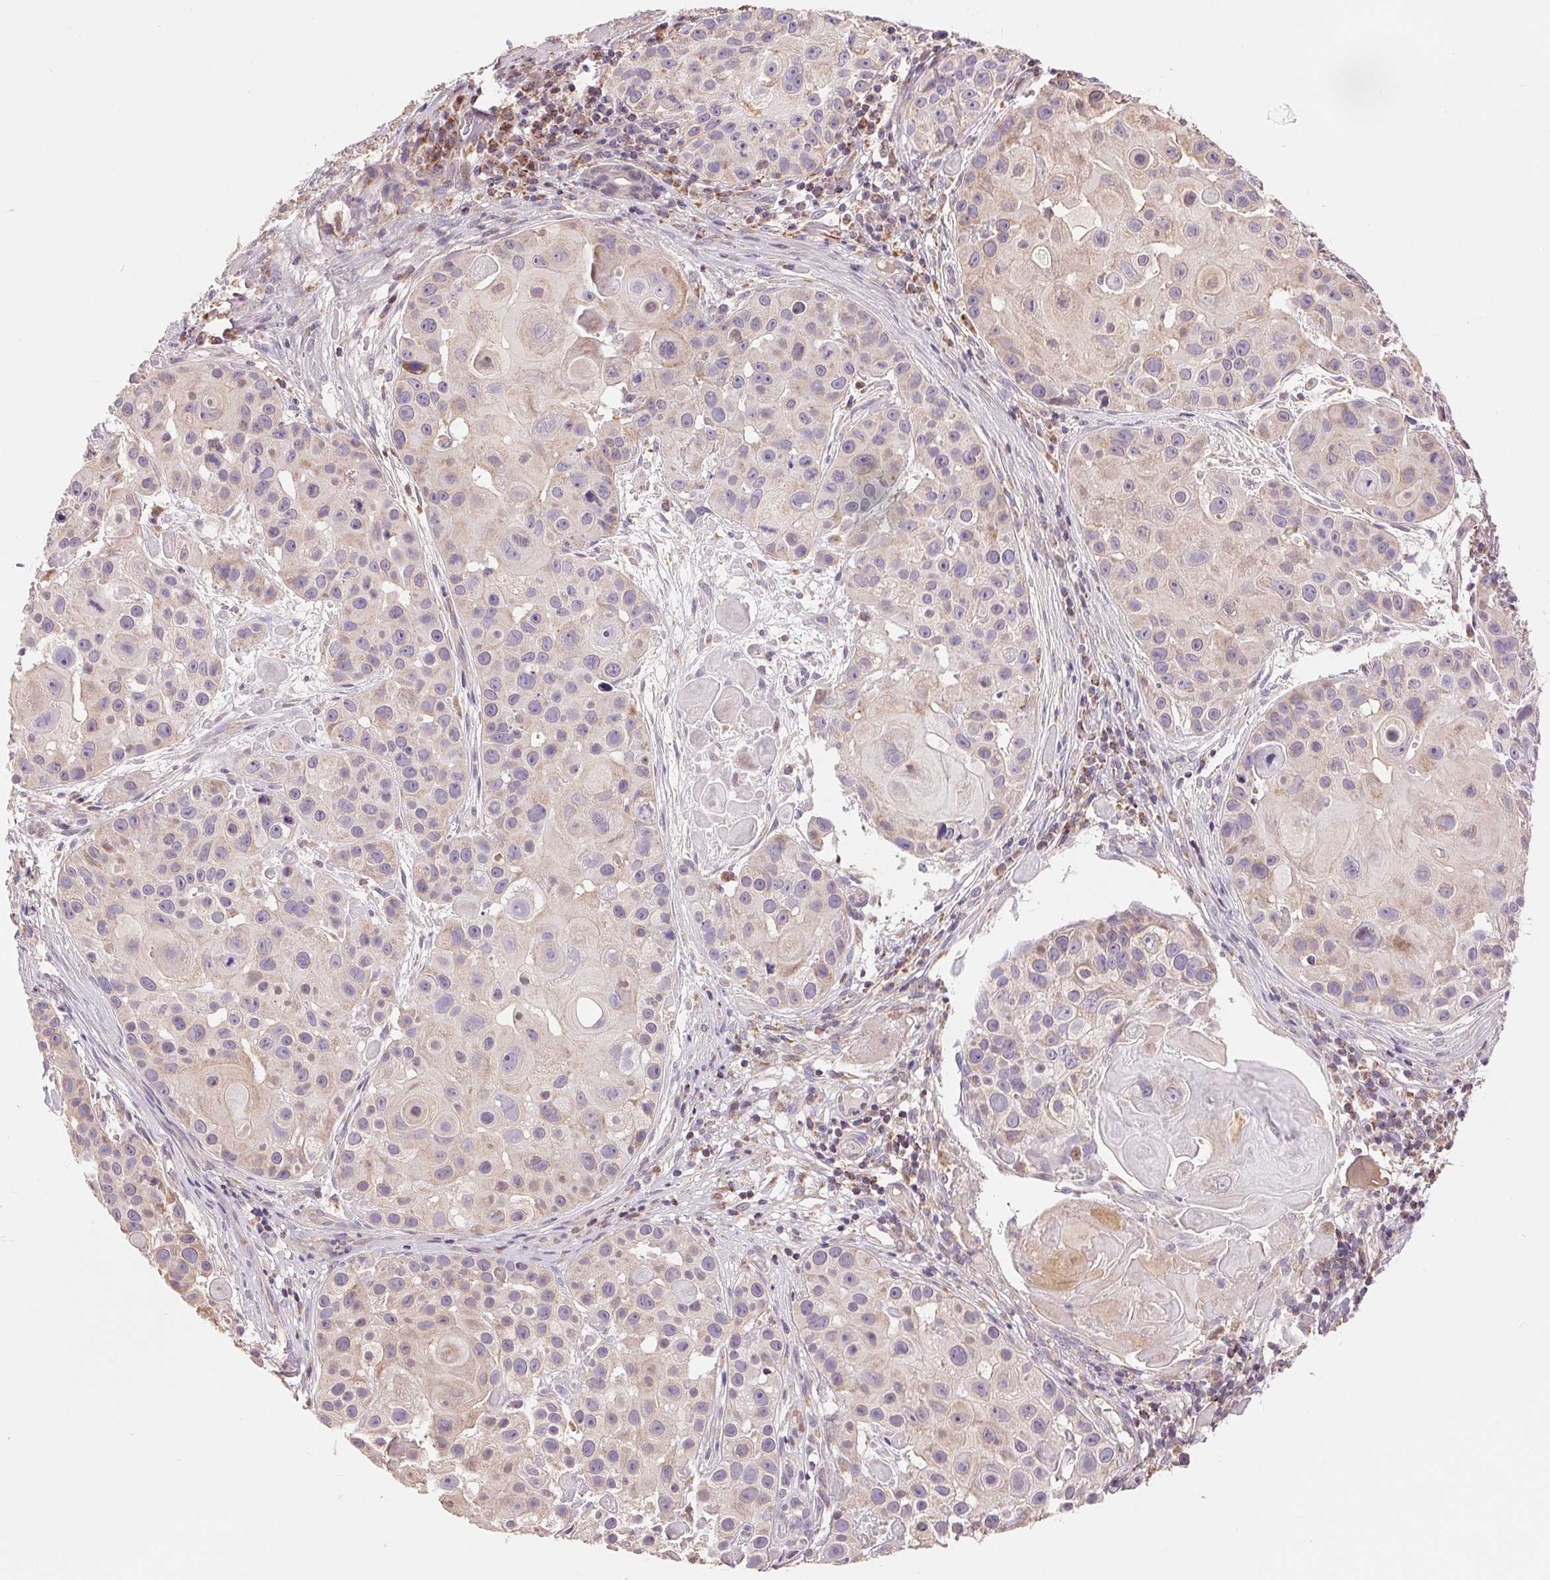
{"staining": {"intensity": "weak", "quantity": "<25%", "location": "cytoplasmic/membranous"}, "tissue": "skin cancer", "cell_type": "Tumor cells", "image_type": "cancer", "snomed": [{"axis": "morphology", "description": "Squamous cell carcinoma, NOS"}, {"axis": "topography", "description": "Skin"}], "caption": "This histopathology image is of skin cancer (squamous cell carcinoma) stained with immunohistochemistry (IHC) to label a protein in brown with the nuclei are counter-stained blue. There is no expression in tumor cells.", "gene": "DGUOK", "patient": {"sex": "male", "age": 92}}